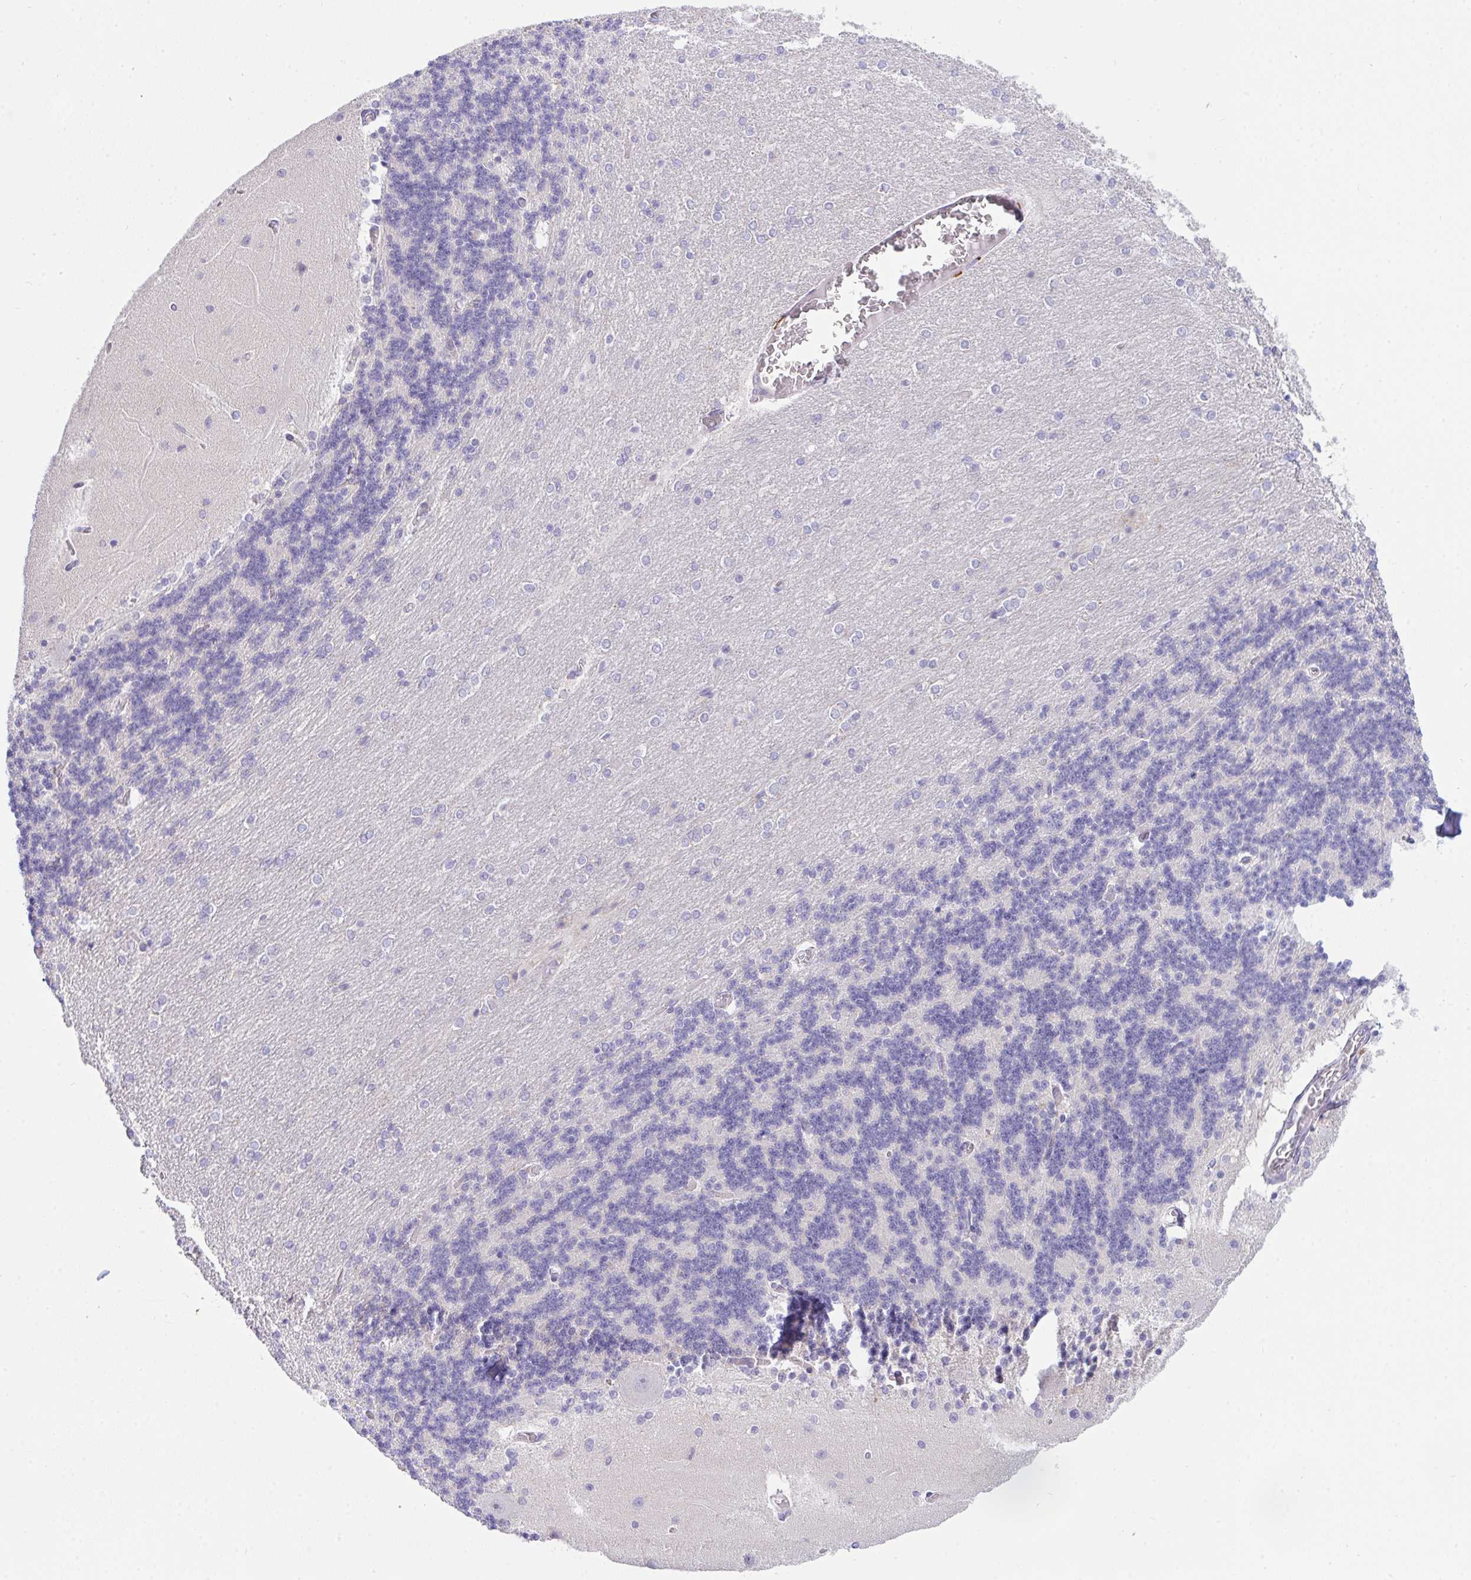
{"staining": {"intensity": "negative", "quantity": "none", "location": "none"}, "tissue": "cerebellum", "cell_type": "Cells in granular layer", "image_type": "normal", "snomed": [{"axis": "morphology", "description": "Normal tissue, NOS"}, {"axis": "topography", "description": "Cerebellum"}], "caption": "Protein analysis of normal cerebellum exhibits no significant staining in cells in granular layer. (Stains: DAB (3,3'-diaminobenzidine) immunohistochemistry (IHC) with hematoxylin counter stain, Microscopy: brightfield microscopy at high magnification).", "gene": "HOXD12", "patient": {"sex": "female", "age": 54}}